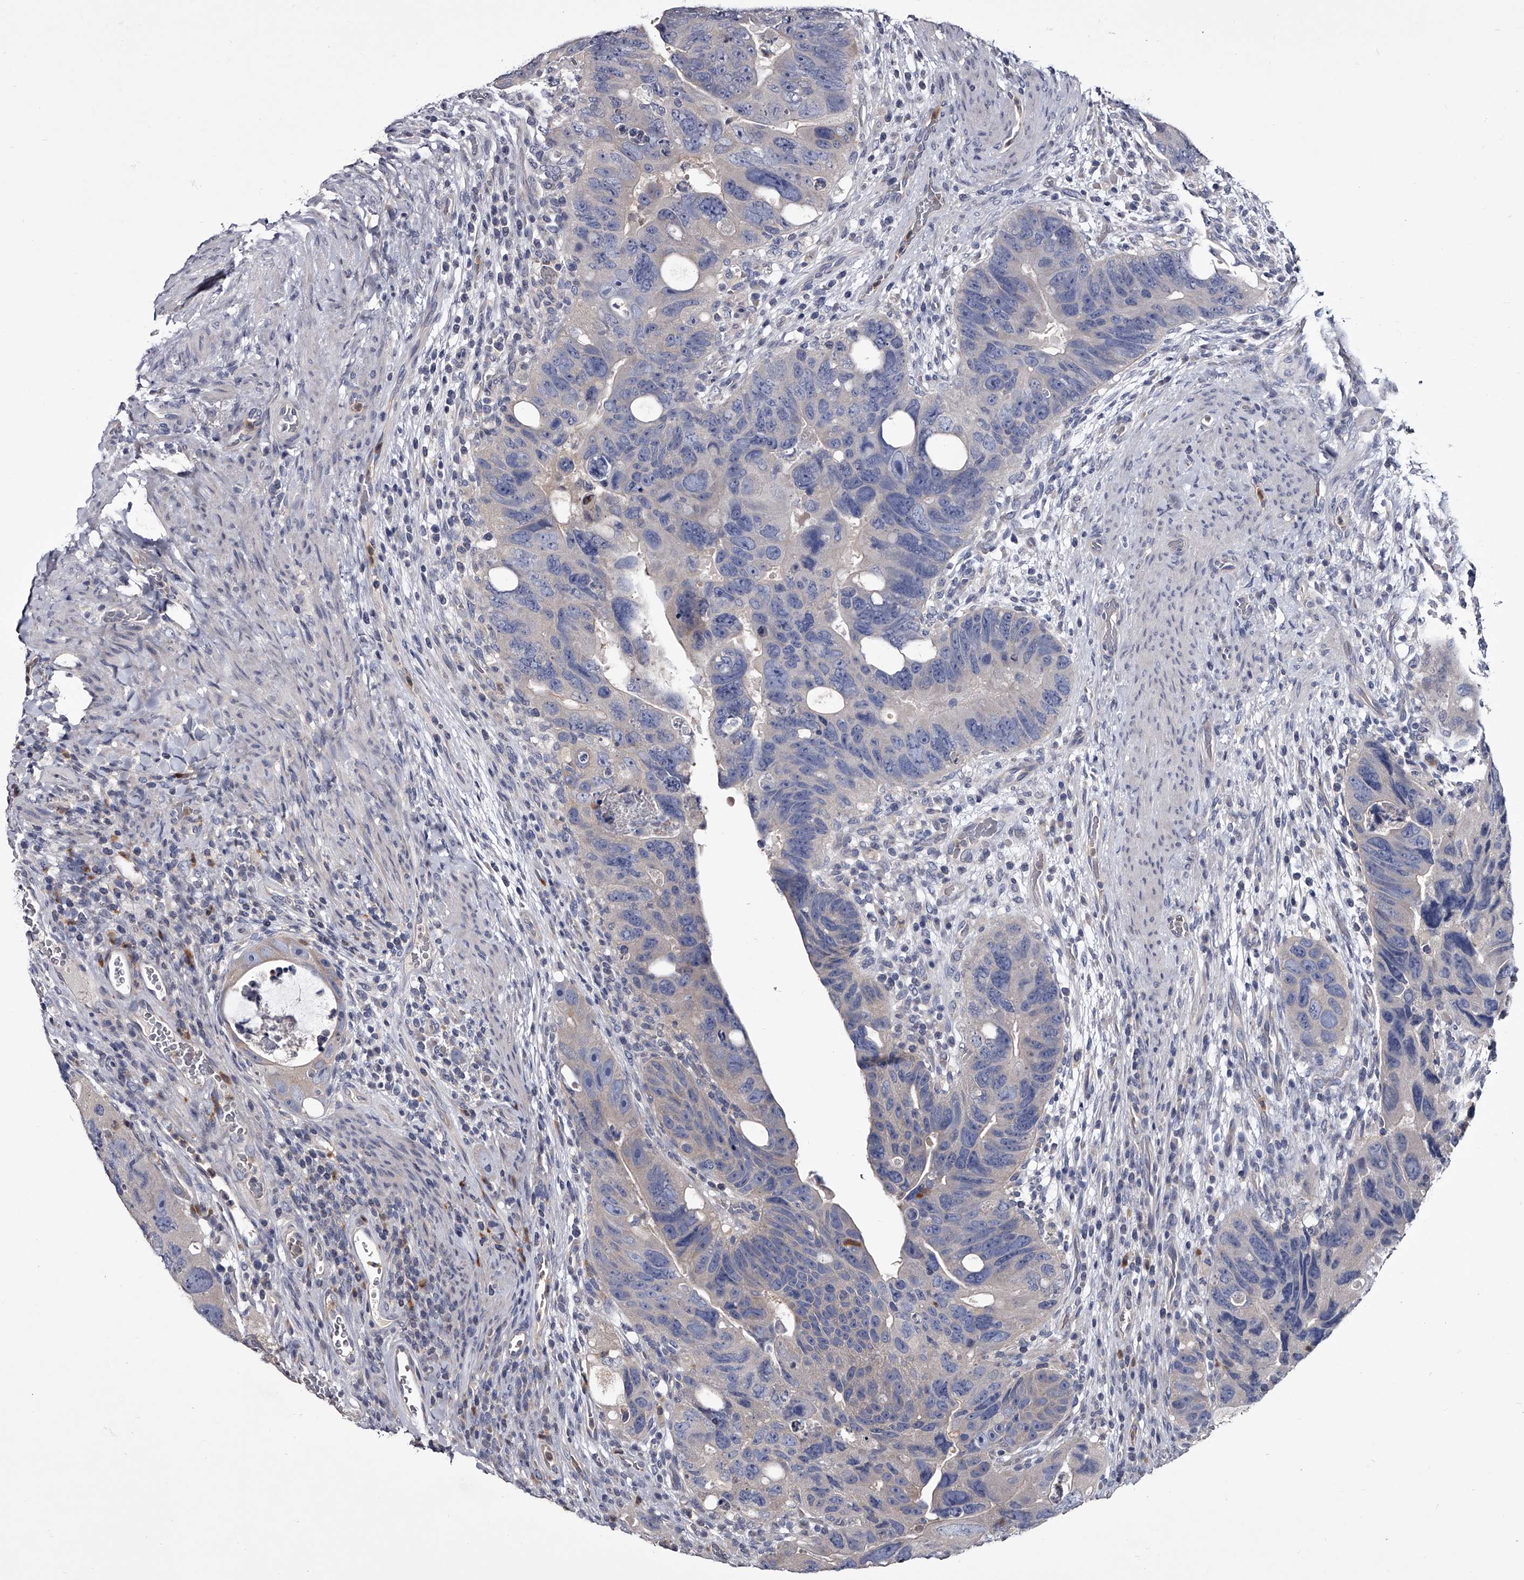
{"staining": {"intensity": "negative", "quantity": "none", "location": "none"}, "tissue": "colorectal cancer", "cell_type": "Tumor cells", "image_type": "cancer", "snomed": [{"axis": "morphology", "description": "Adenocarcinoma, NOS"}, {"axis": "topography", "description": "Rectum"}], "caption": "This micrograph is of adenocarcinoma (colorectal) stained with IHC to label a protein in brown with the nuclei are counter-stained blue. There is no positivity in tumor cells.", "gene": "GAPVD1", "patient": {"sex": "male", "age": 59}}